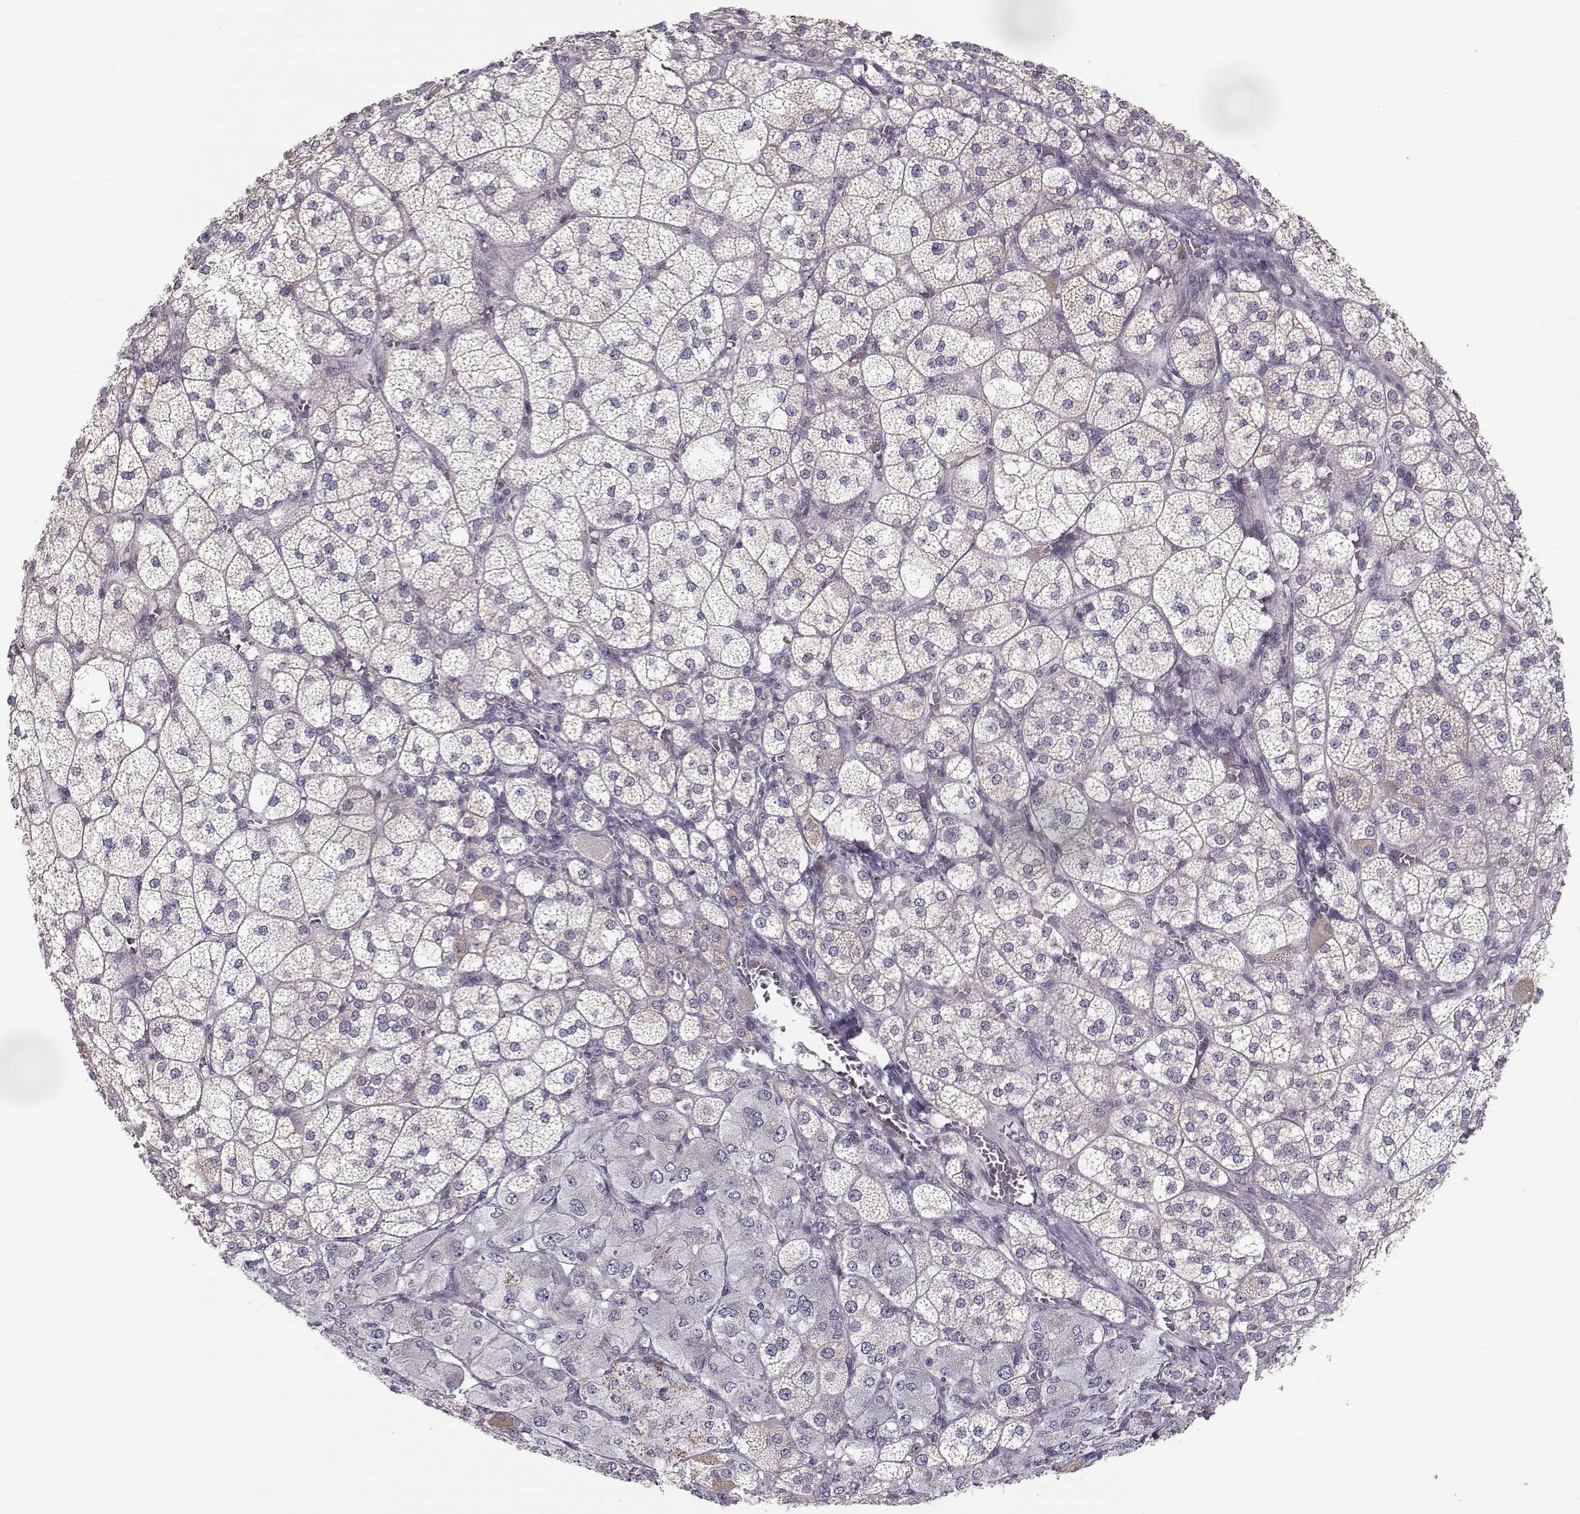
{"staining": {"intensity": "negative", "quantity": "none", "location": "none"}, "tissue": "adrenal gland", "cell_type": "Glandular cells", "image_type": "normal", "snomed": [{"axis": "morphology", "description": "Normal tissue, NOS"}, {"axis": "topography", "description": "Adrenal gland"}], "caption": "DAB immunohistochemical staining of normal human adrenal gland exhibits no significant expression in glandular cells. Nuclei are stained in blue.", "gene": "ENTPD8", "patient": {"sex": "female", "age": 60}}